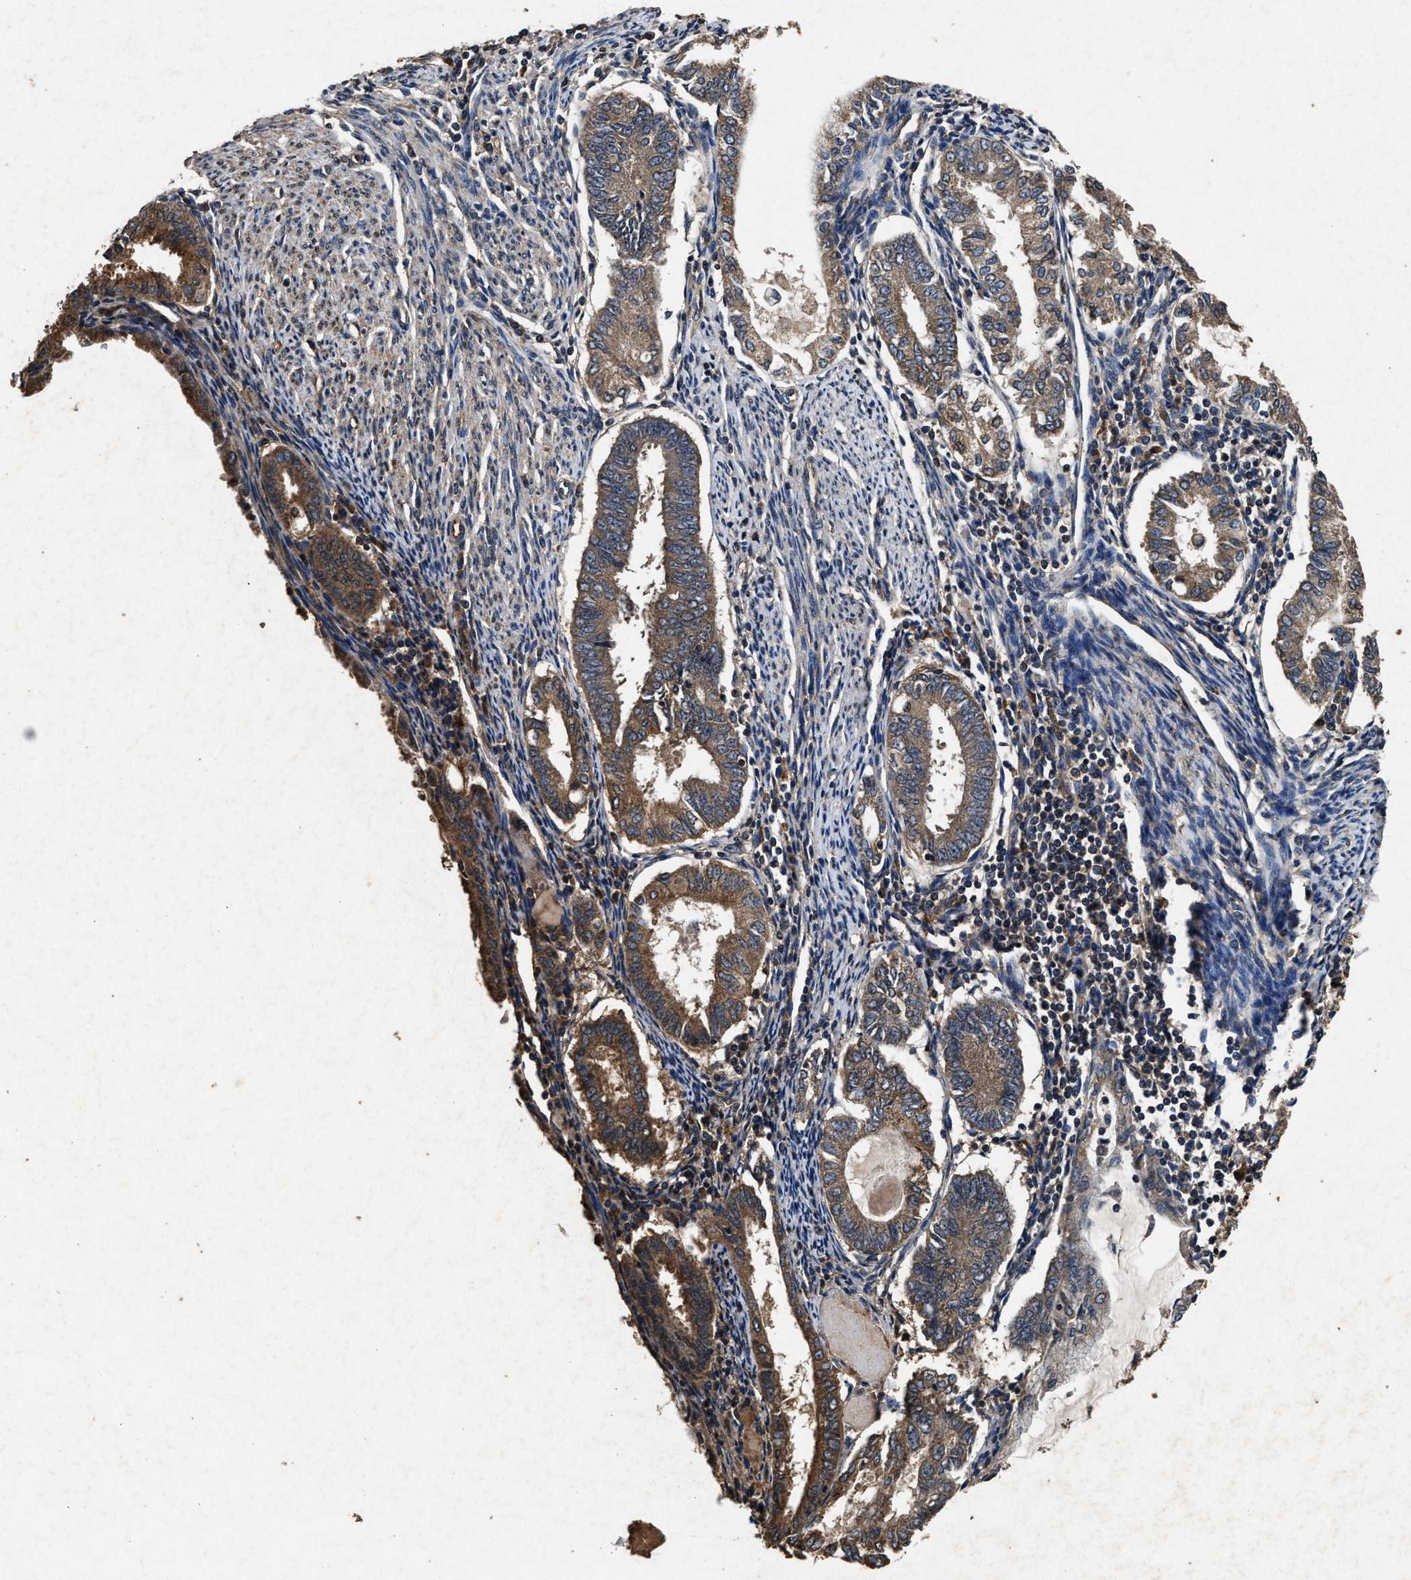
{"staining": {"intensity": "moderate", "quantity": ">75%", "location": "cytoplasmic/membranous"}, "tissue": "endometrial cancer", "cell_type": "Tumor cells", "image_type": "cancer", "snomed": [{"axis": "morphology", "description": "Adenocarcinoma, NOS"}, {"axis": "topography", "description": "Endometrium"}], "caption": "IHC micrograph of human endometrial cancer stained for a protein (brown), which demonstrates medium levels of moderate cytoplasmic/membranous expression in about >75% of tumor cells.", "gene": "PDAP1", "patient": {"sex": "female", "age": 86}}